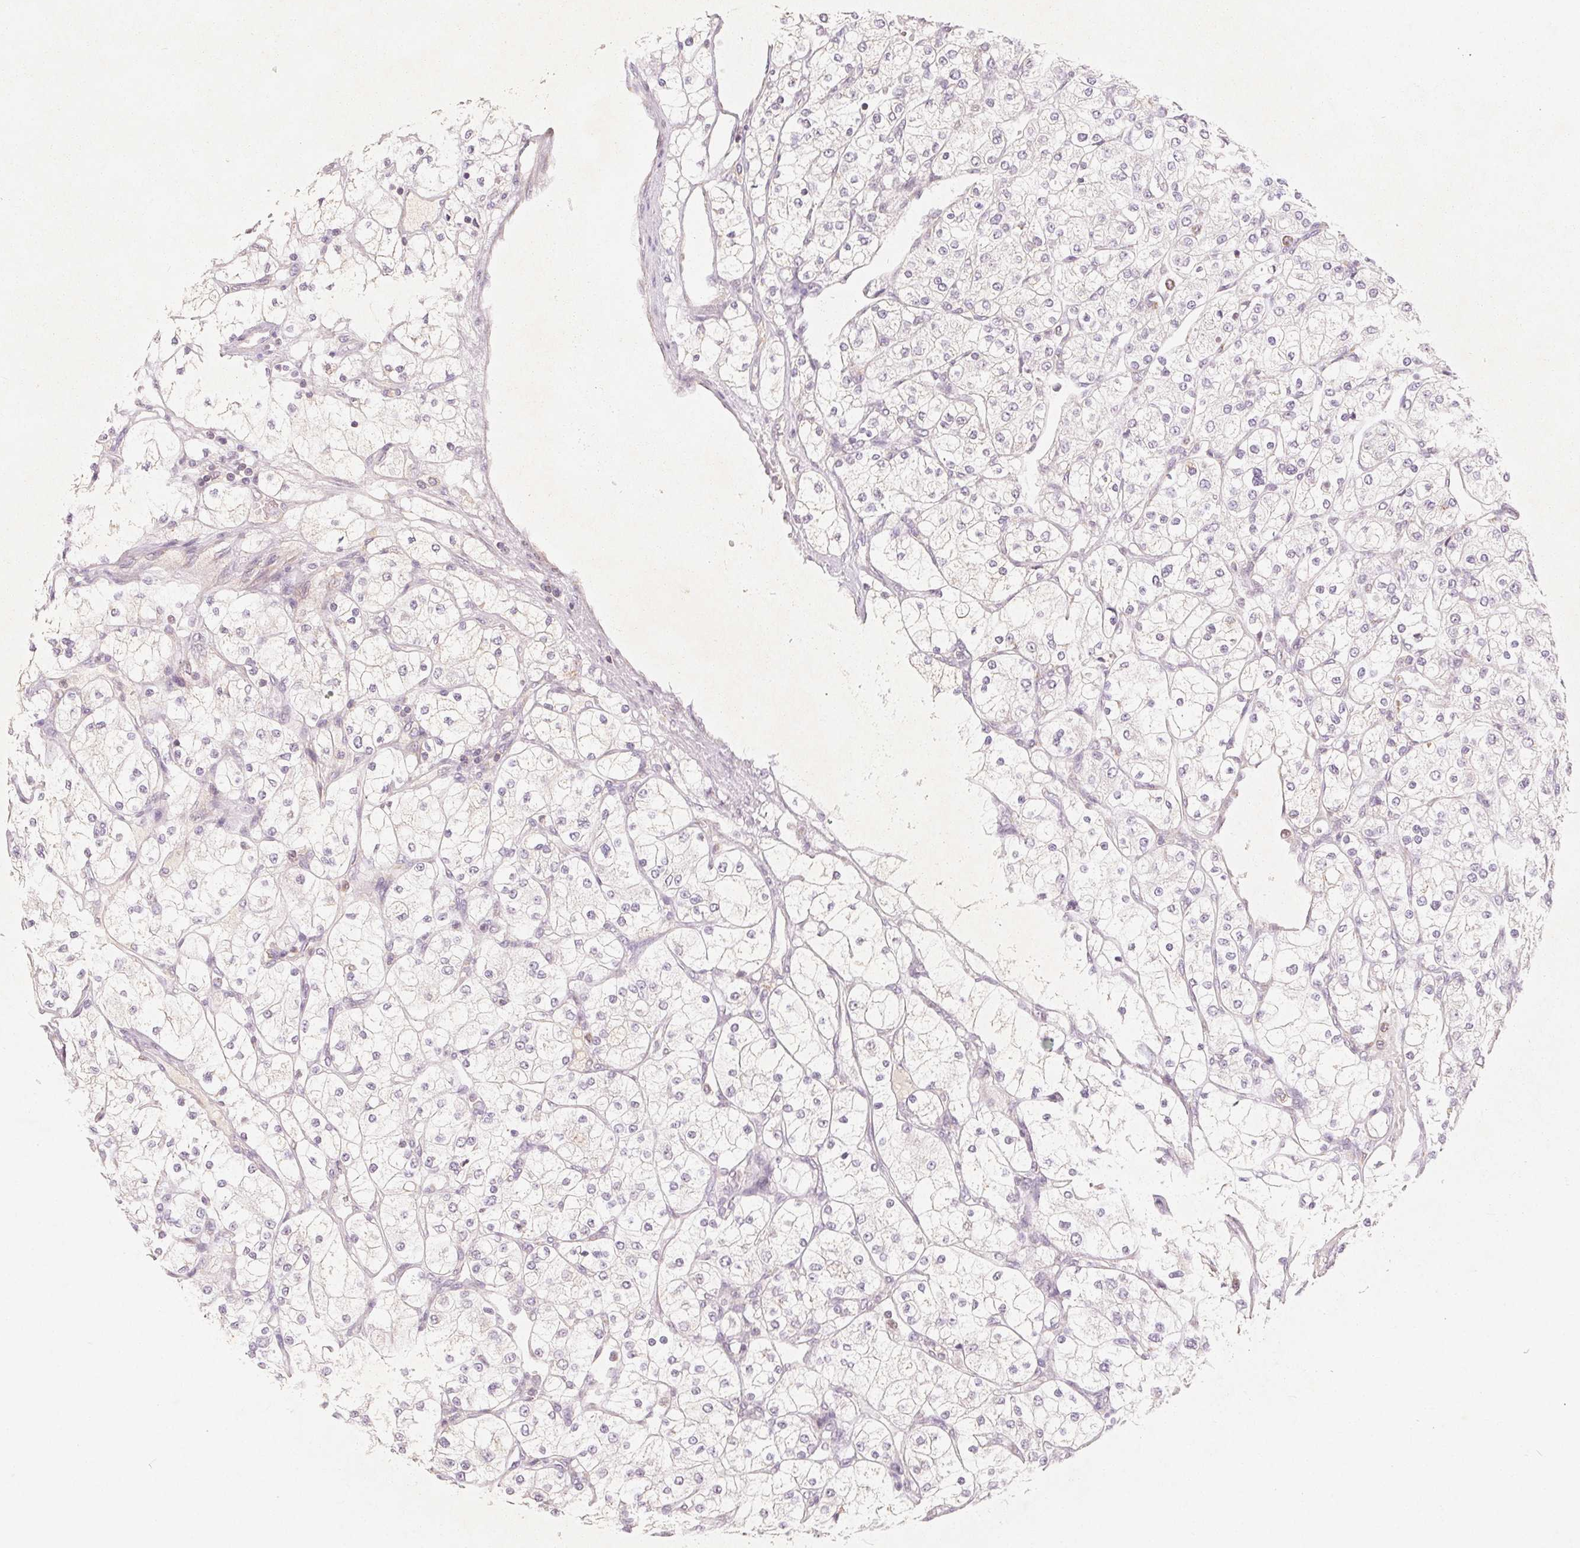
{"staining": {"intensity": "negative", "quantity": "none", "location": "none"}, "tissue": "renal cancer", "cell_type": "Tumor cells", "image_type": "cancer", "snomed": [{"axis": "morphology", "description": "Adenocarcinoma, NOS"}, {"axis": "topography", "description": "Kidney"}], "caption": "A photomicrograph of renal cancer stained for a protein shows no brown staining in tumor cells.", "gene": "GHITM", "patient": {"sex": "male", "age": 80}}